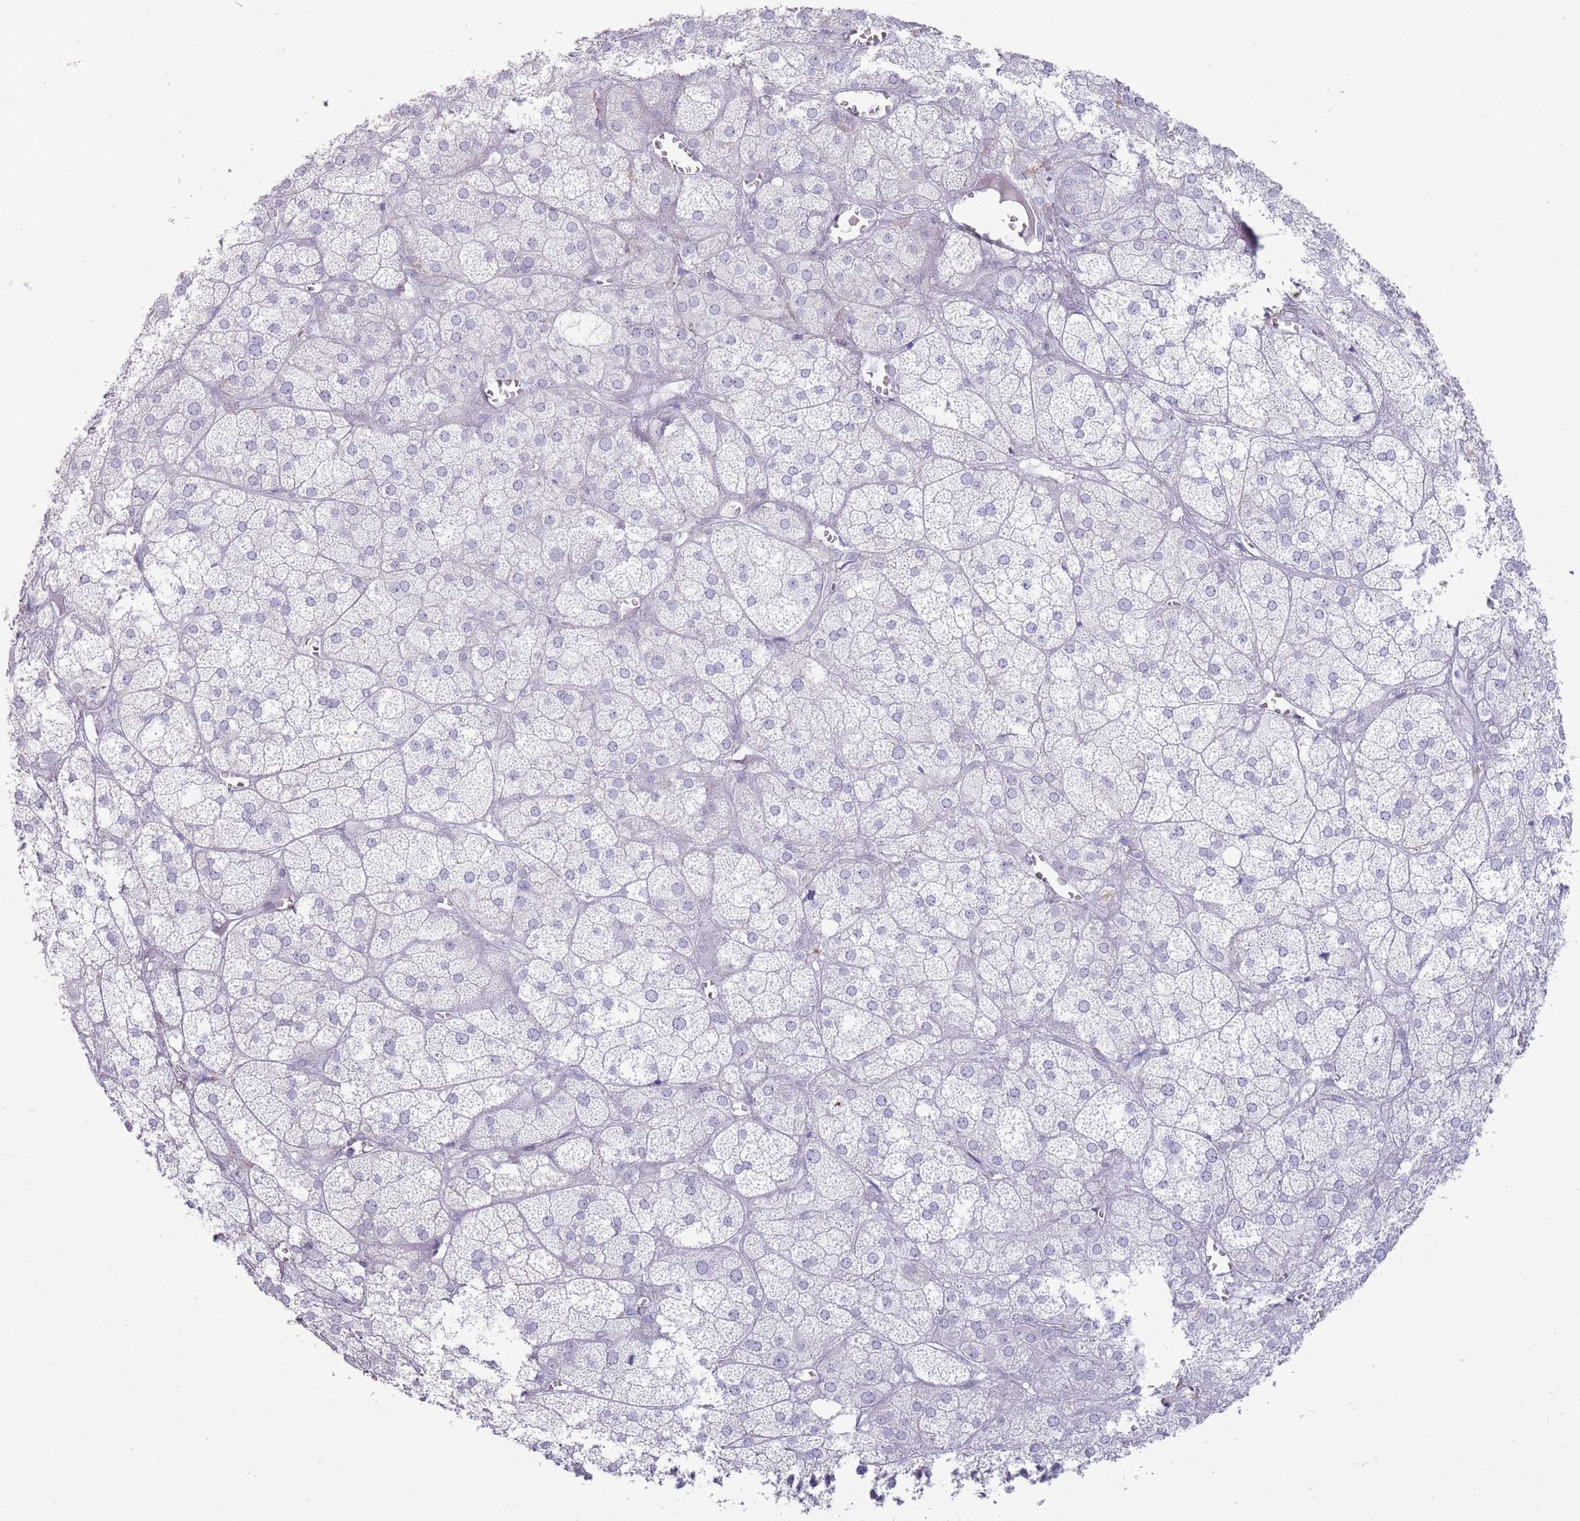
{"staining": {"intensity": "negative", "quantity": "none", "location": "none"}, "tissue": "adrenal gland", "cell_type": "Glandular cells", "image_type": "normal", "snomed": [{"axis": "morphology", "description": "Normal tissue, NOS"}, {"axis": "topography", "description": "Adrenal gland"}], "caption": "DAB immunohistochemical staining of normal human adrenal gland exhibits no significant expression in glandular cells. (DAB (3,3'-diaminobenzidine) immunohistochemistry (IHC) with hematoxylin counter stain).", "gene": "PAIP2B", "patient": {"sex": "female", "age": 61}}